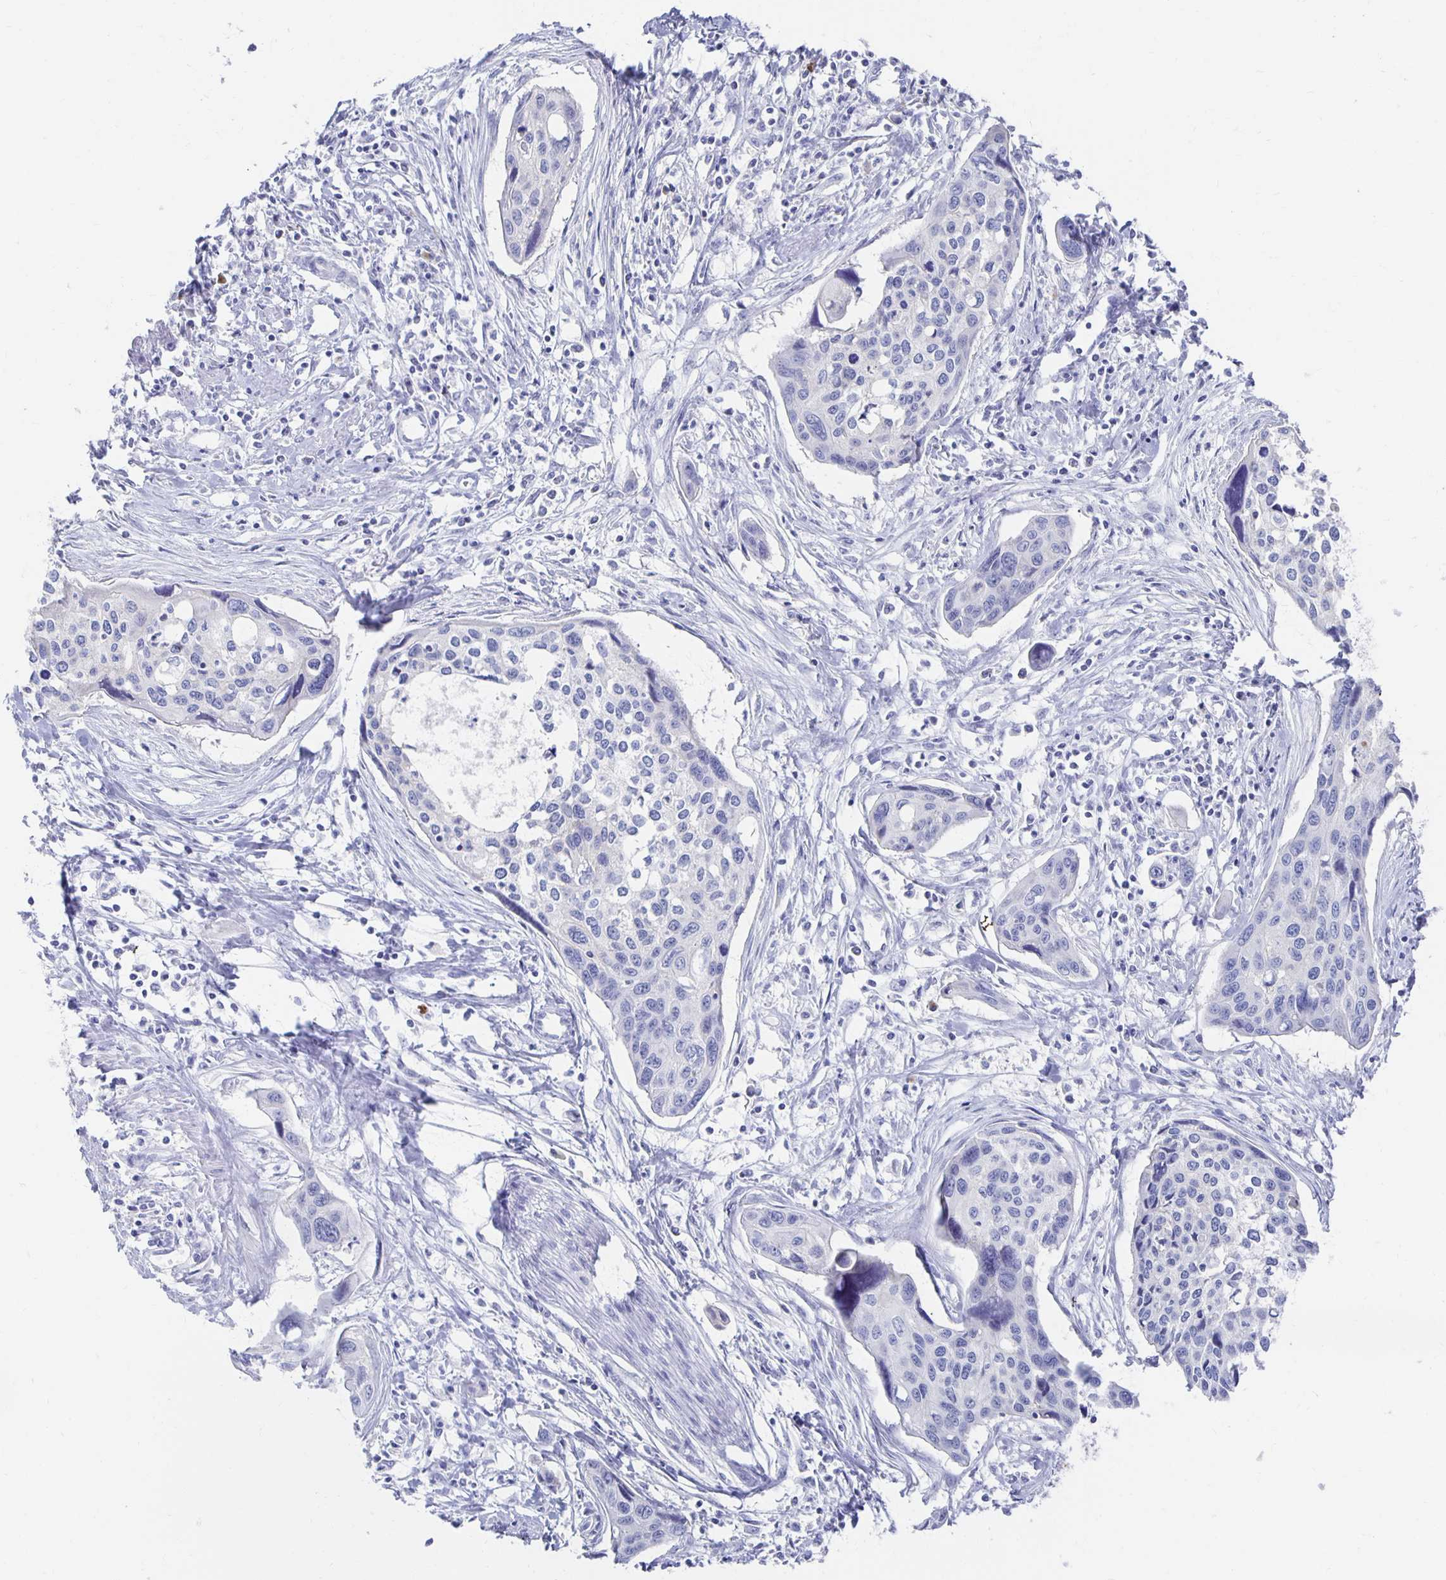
{"staining": {"intensity": "negative", "quantity": "none", "location": "none"}, "tissue": "cervical cancer", "cell_type": "Tumor cells", "image_type": "cancer", "snomed": [{"axis": "morphology", "description": "Squamous cell carcinoma, NOS"}, {"axis": "topography", "description": "Cervix"}], "caption": "The photomicrograph shows no significant expression in tumor cells of cervical squamous cell carcinoma.", "gene": "PRDM7", "patient": {"sex": "female", "age": 31}}